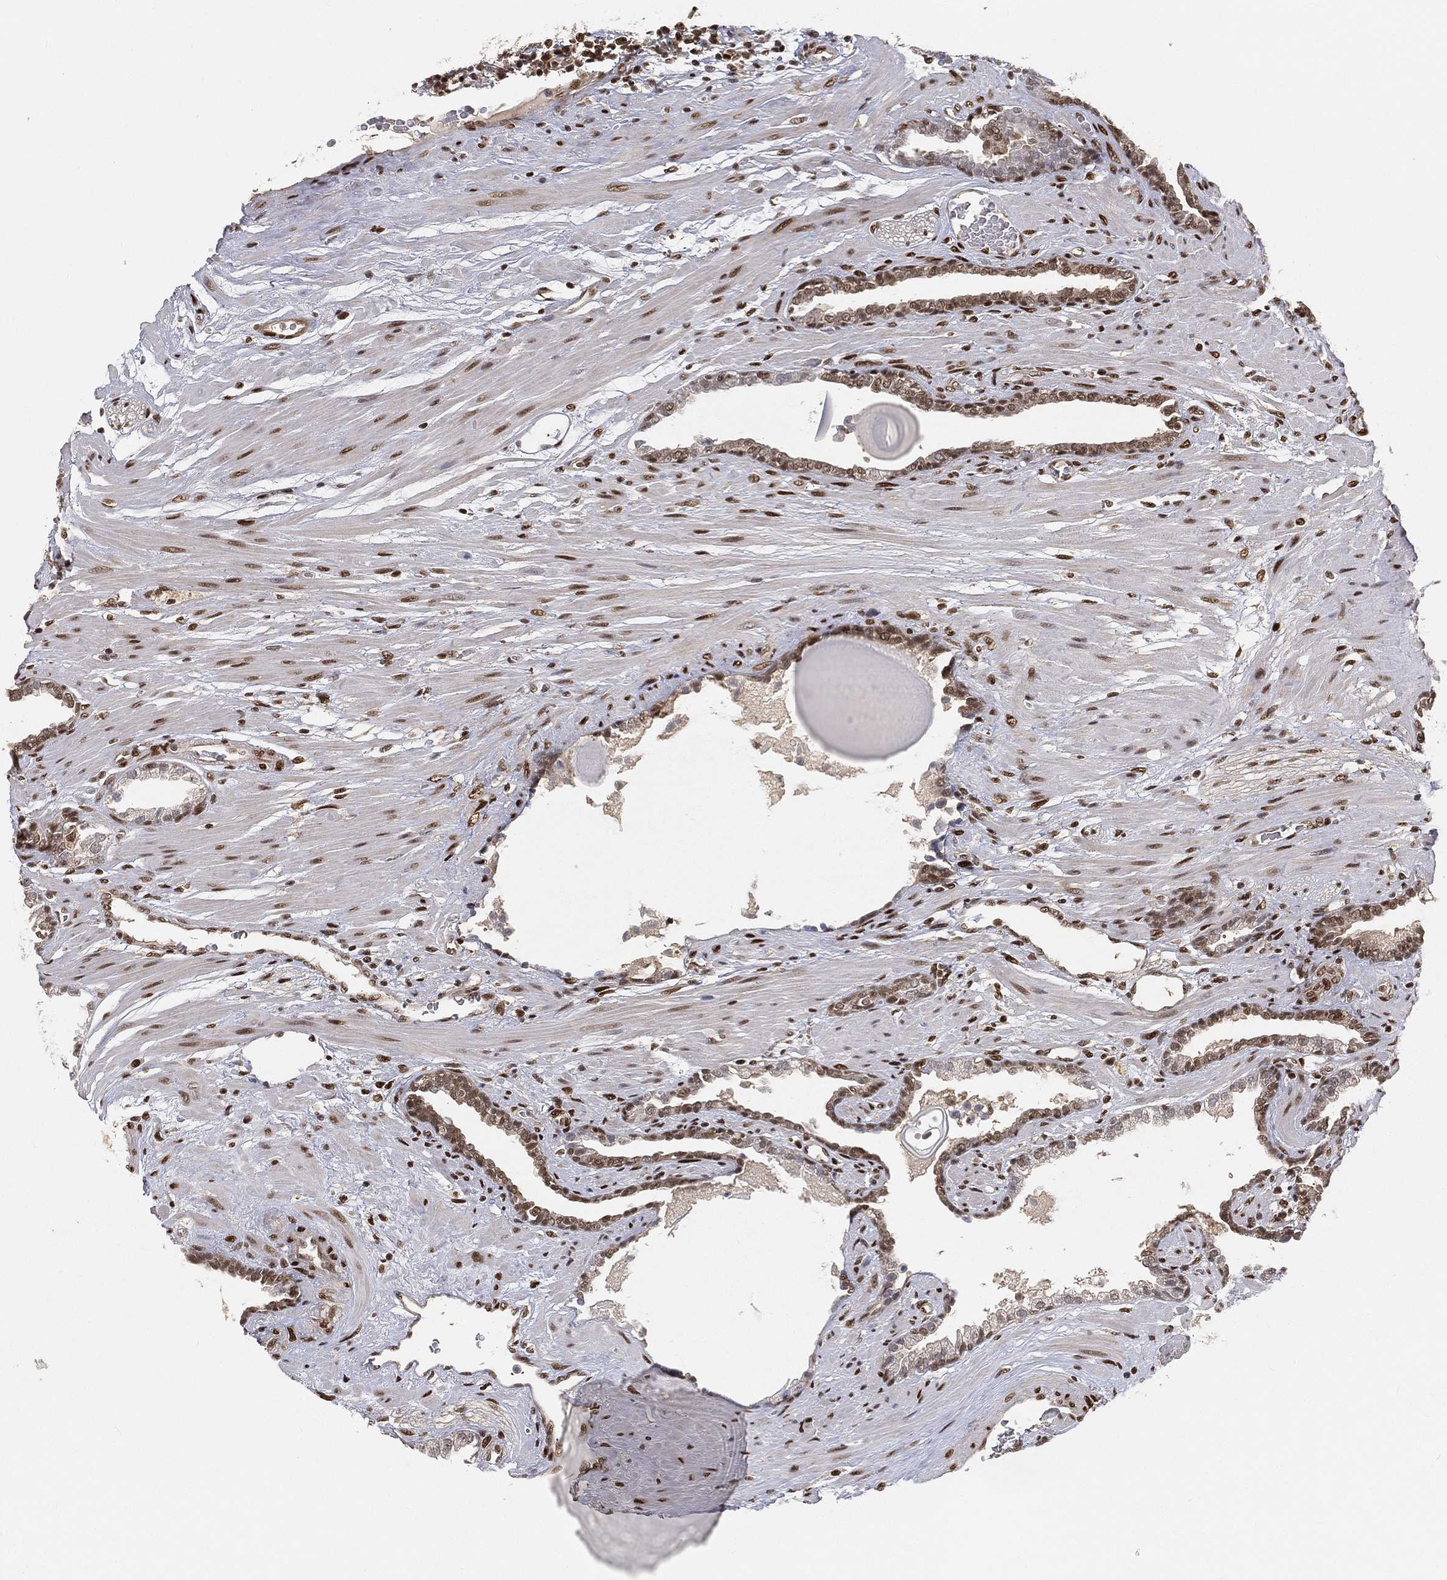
{"staining": {"intensity": "moderate", "quantity": "25%-75%", "location": "cytoplasmic/membranous,nuclear"}, "tissue": "prostate cancer", "cell_type": "Tumor cells", "image_type": "cancer", "snomed": [{"axis": "morphology", "description": "Adenocarcinoma, Low grade"}, {"axis": "topography", "description": "Prostate"}], "caption": "IHC (DAB (3,3'-diaminobenzidine)) staining of human prostate cancer (low-grade adenocarcinoma) demonstrates moderate cytoplasmic/membranous and nuclear protein expression in approximately 25%-75% of tumor cells. (DAB (3,3'-diaminobenzidine) = brown stain, brightfield microscopy at high magnification).", "gene": "CRTC3", "patient": {"sex": "male", "age": 69}}